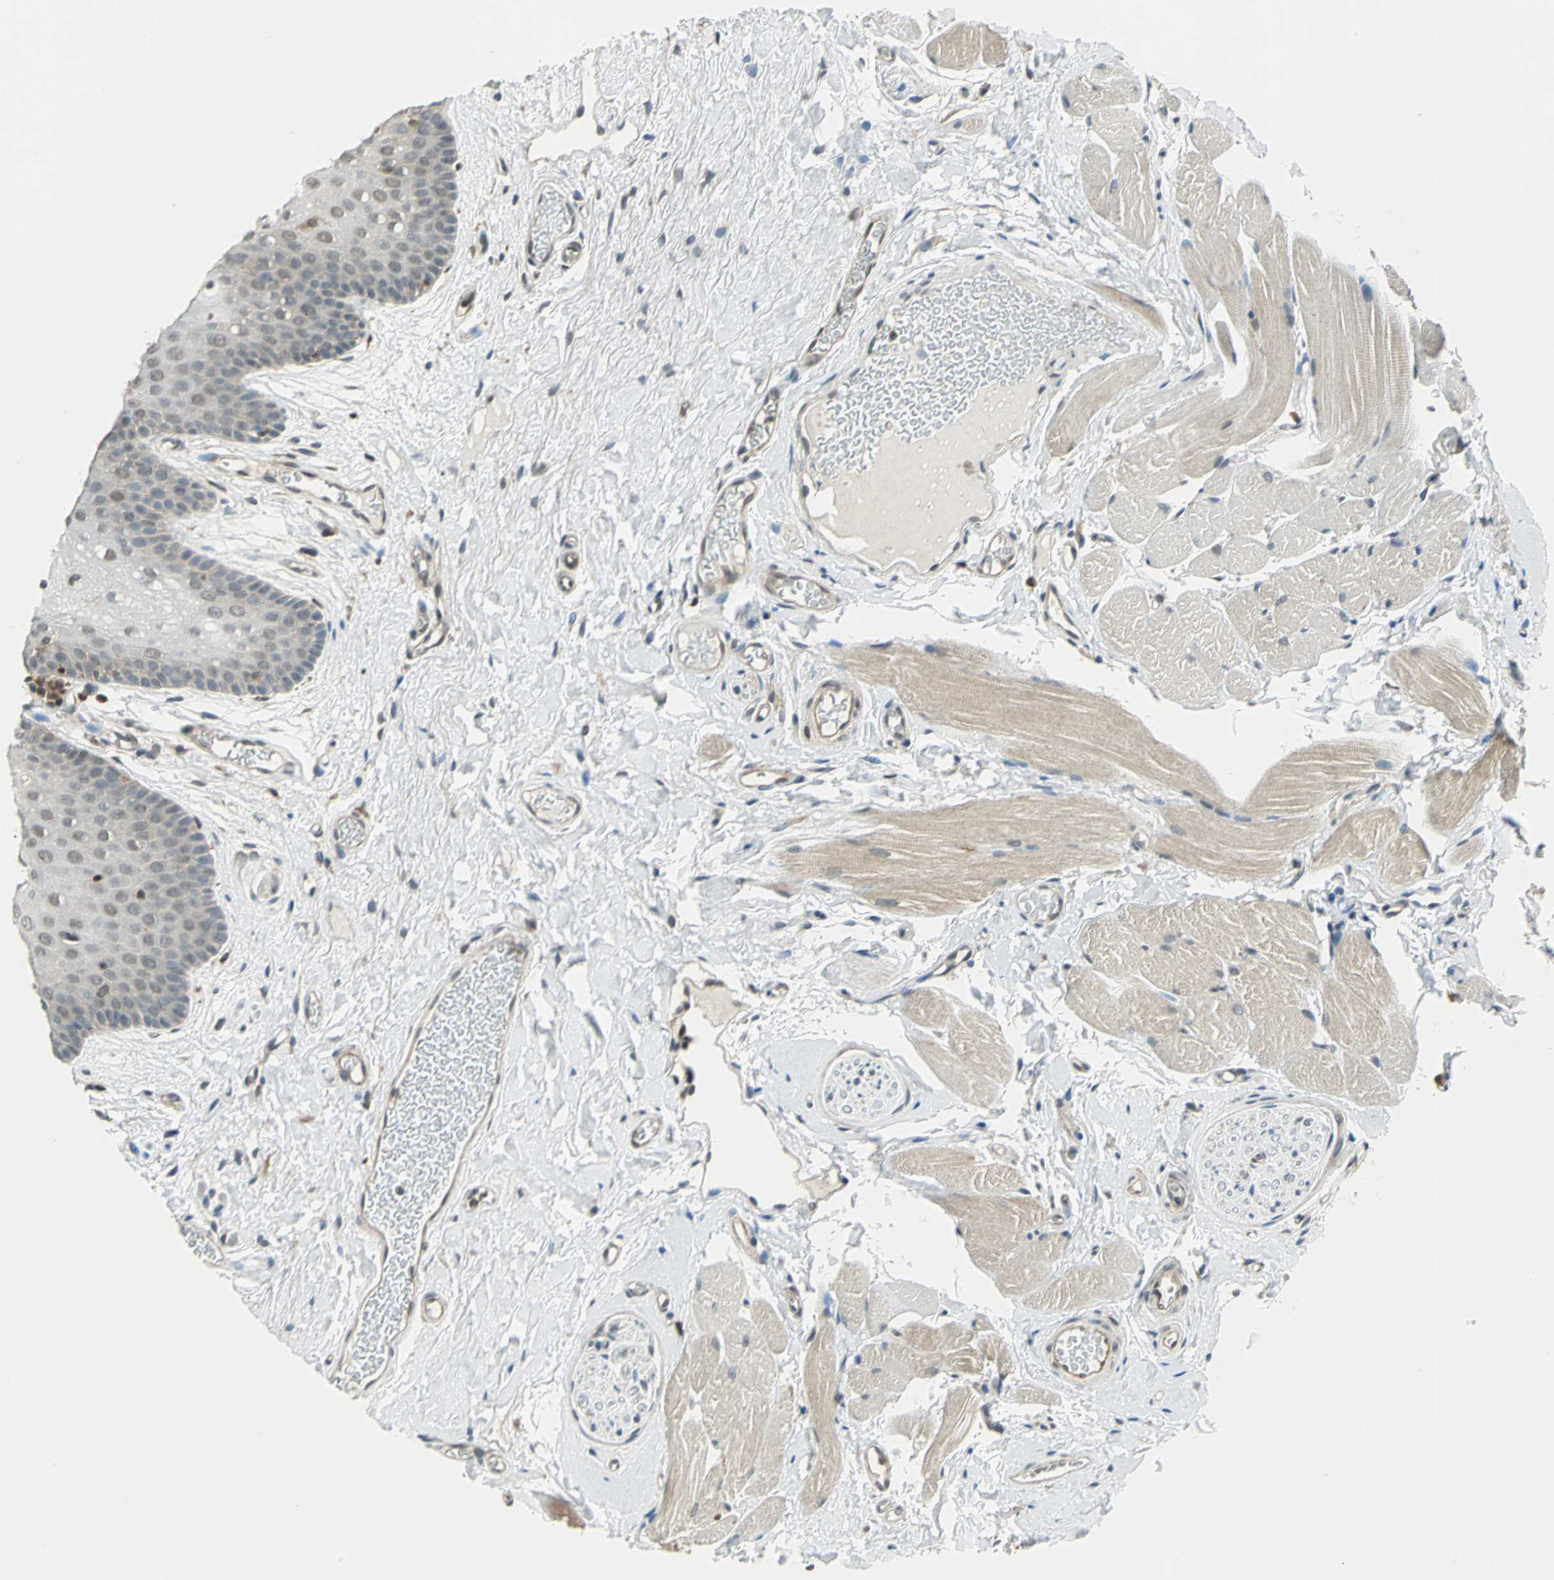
{"staining": {"intensity": "weak", "quantity": "25%-75%", "location": "cytoplasmic/membranous,nuclear"}, "tissue": "oral mucosa", "cell_type": "Squamous epithelial cells", "image_type": "normal", "snomed": [{"axis": "morphology", "description": "Normal tissue, NOS"}, {"axis": "topography", "description": "Oral tissue"}], "caption": "Human oral mucosa stained with a brown dye demonstrates weak cytoplasmic/membranous,nuclear positive positivity in about 25%-75% of squamous epithelial cells.", "gene": "ARPC3", "patient": {"sex": "male", "age": 54}}